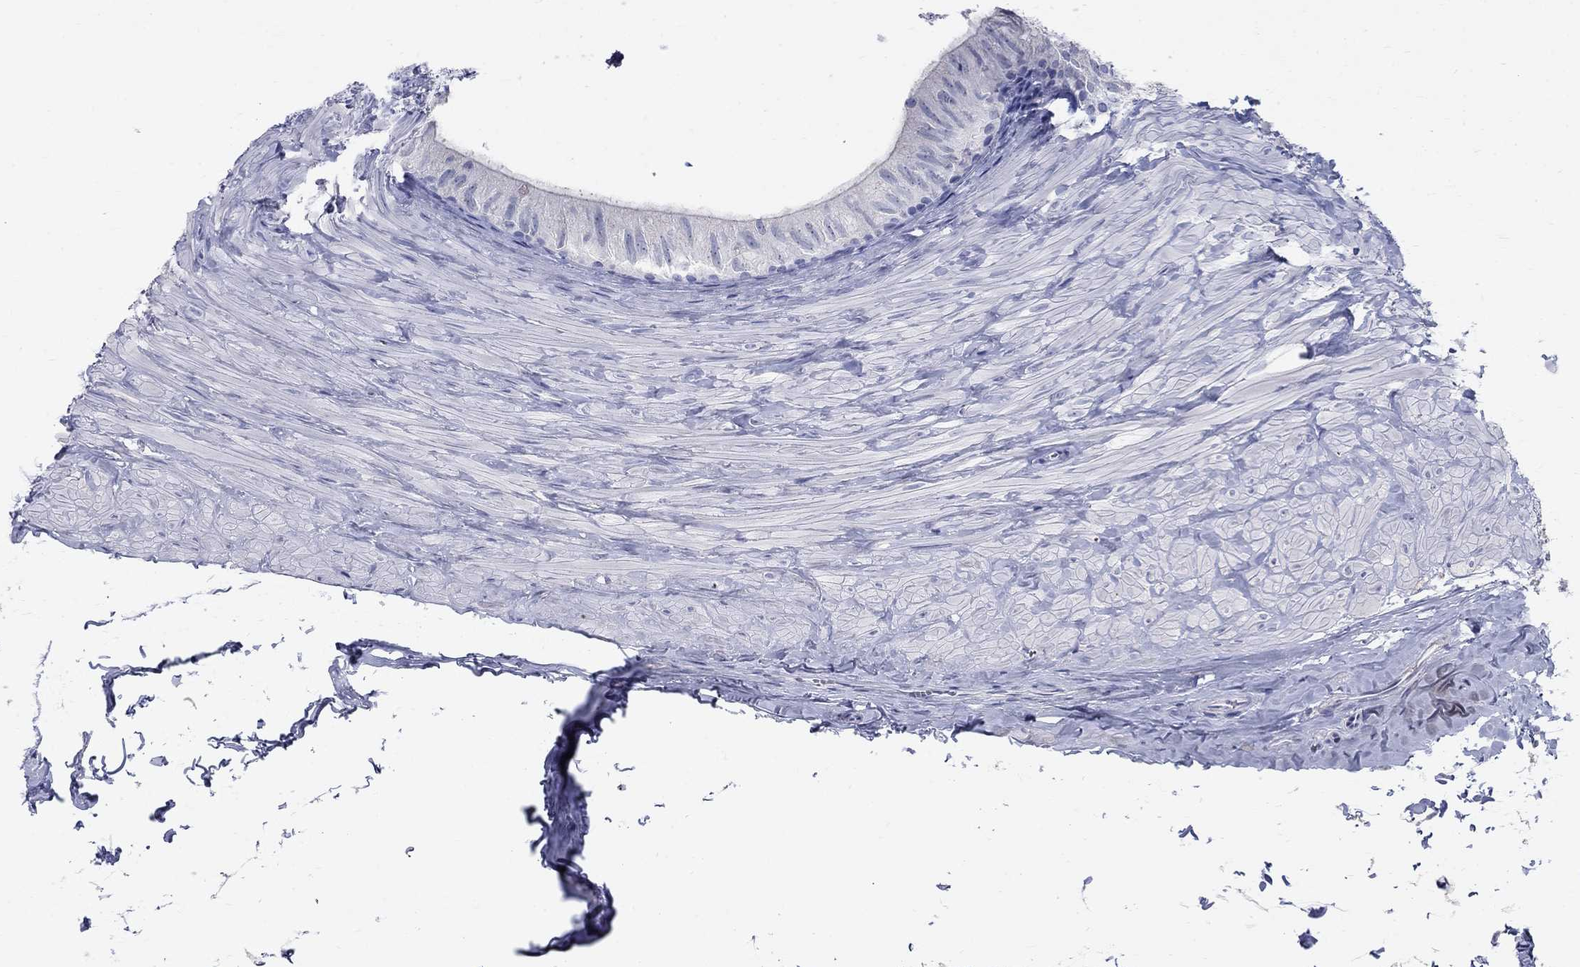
{"staining": {"intensity": "negative", "quantity": "none", "location": "none"}, "tissue": "epididymis", "cell_type": "Glandular cells", "image_type": "normal", "snomed": [{"axis": "morphology", "description": "Normal tissue, NOS"}, {"axis": "topography", "description": "Epididymis"}], "caption": "Immunohistochemistry (IHC) of unremarkable epididymis exhibits no positivity in glandular cells.", "gene": "PTH1R", "patient": {"sex": "male", "age": 32}}